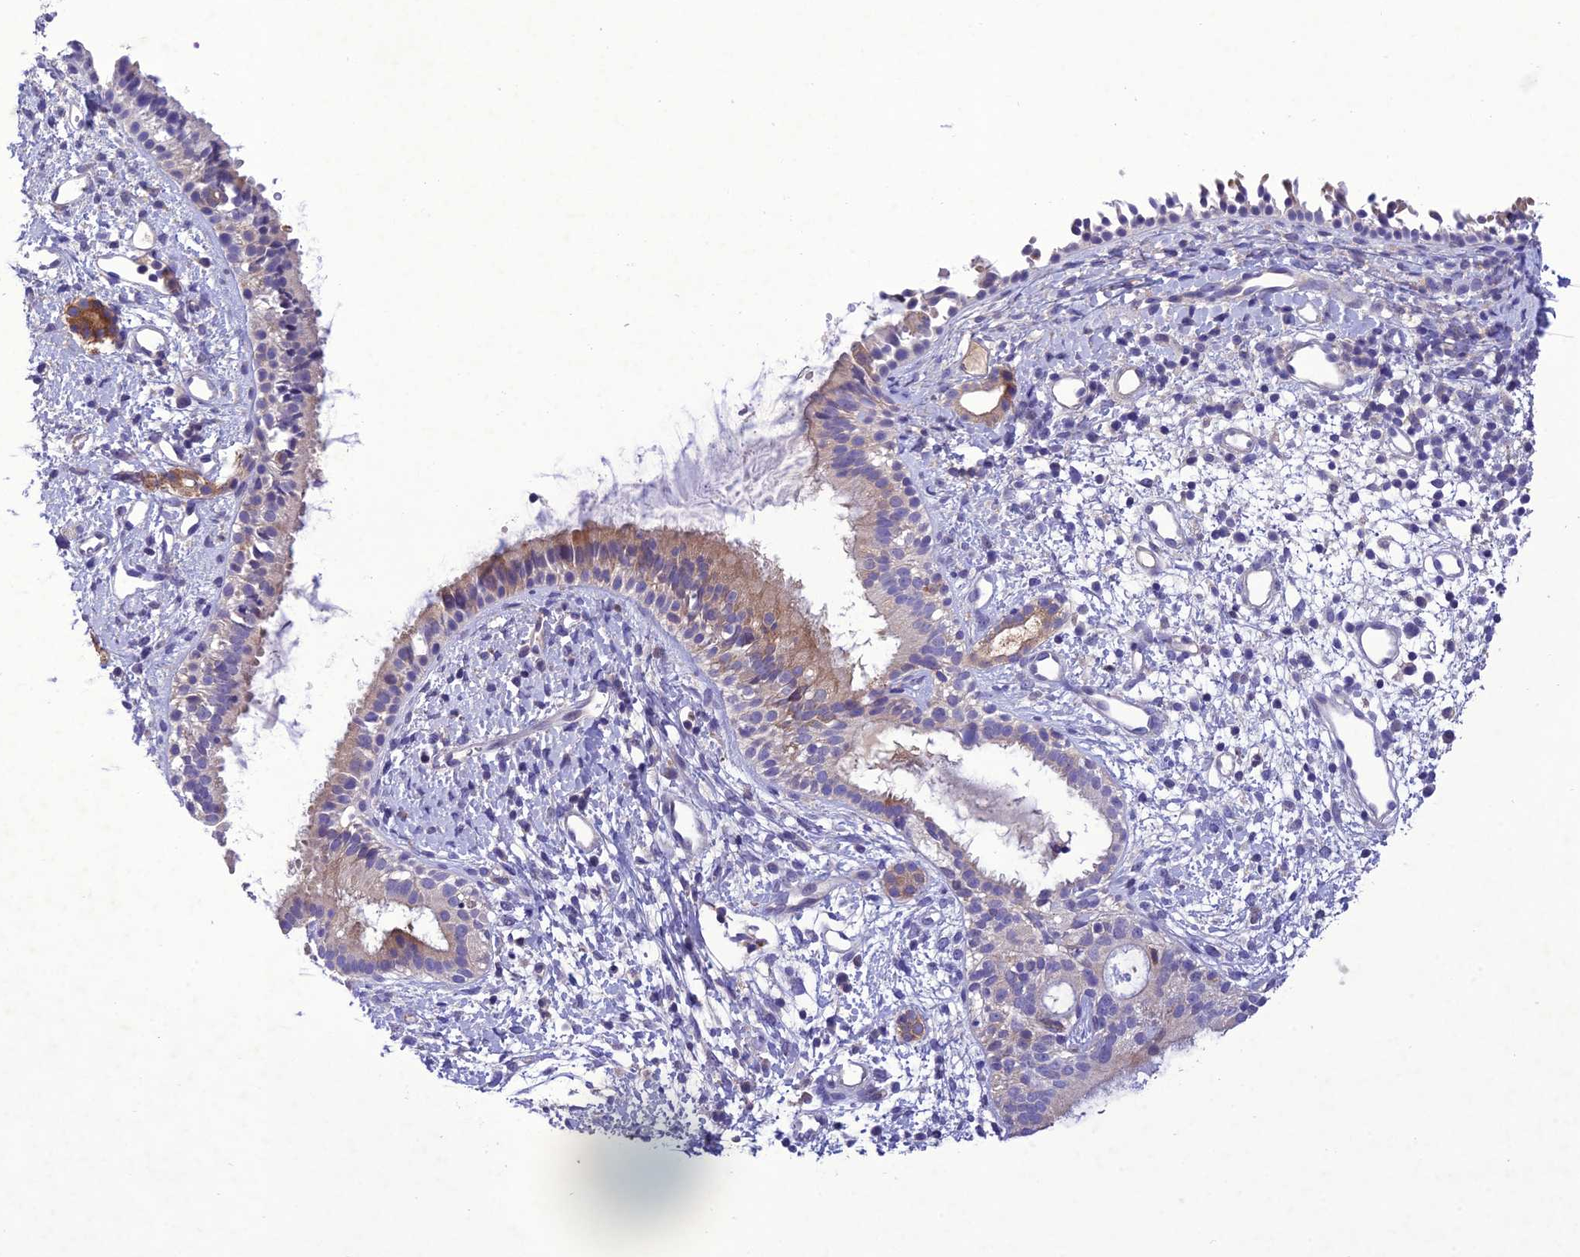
{"staining": {"intensity": "moderate", "quantity": "25%-75%", "location": "cytoplasmic/membranous"}, "tissue": "nasopharynx", "cell_type": "Respiratory epithelial cells", "image_type": "normal", "snomed": [{"axis": "morphology", "description": "Normal tissue, NOS"}, {"axis": "topography", "description": "Nasopharynx"}], "caption": "DAB immunohistochemical staining of unremarkable human nasopharynx exhibits moderate cytoplasmic/membranous protein expression in approximately 25%-75% of respiratory epithelial cells.", "gene": "SNX24", "patient": {"sex": "male", "age": 22}}